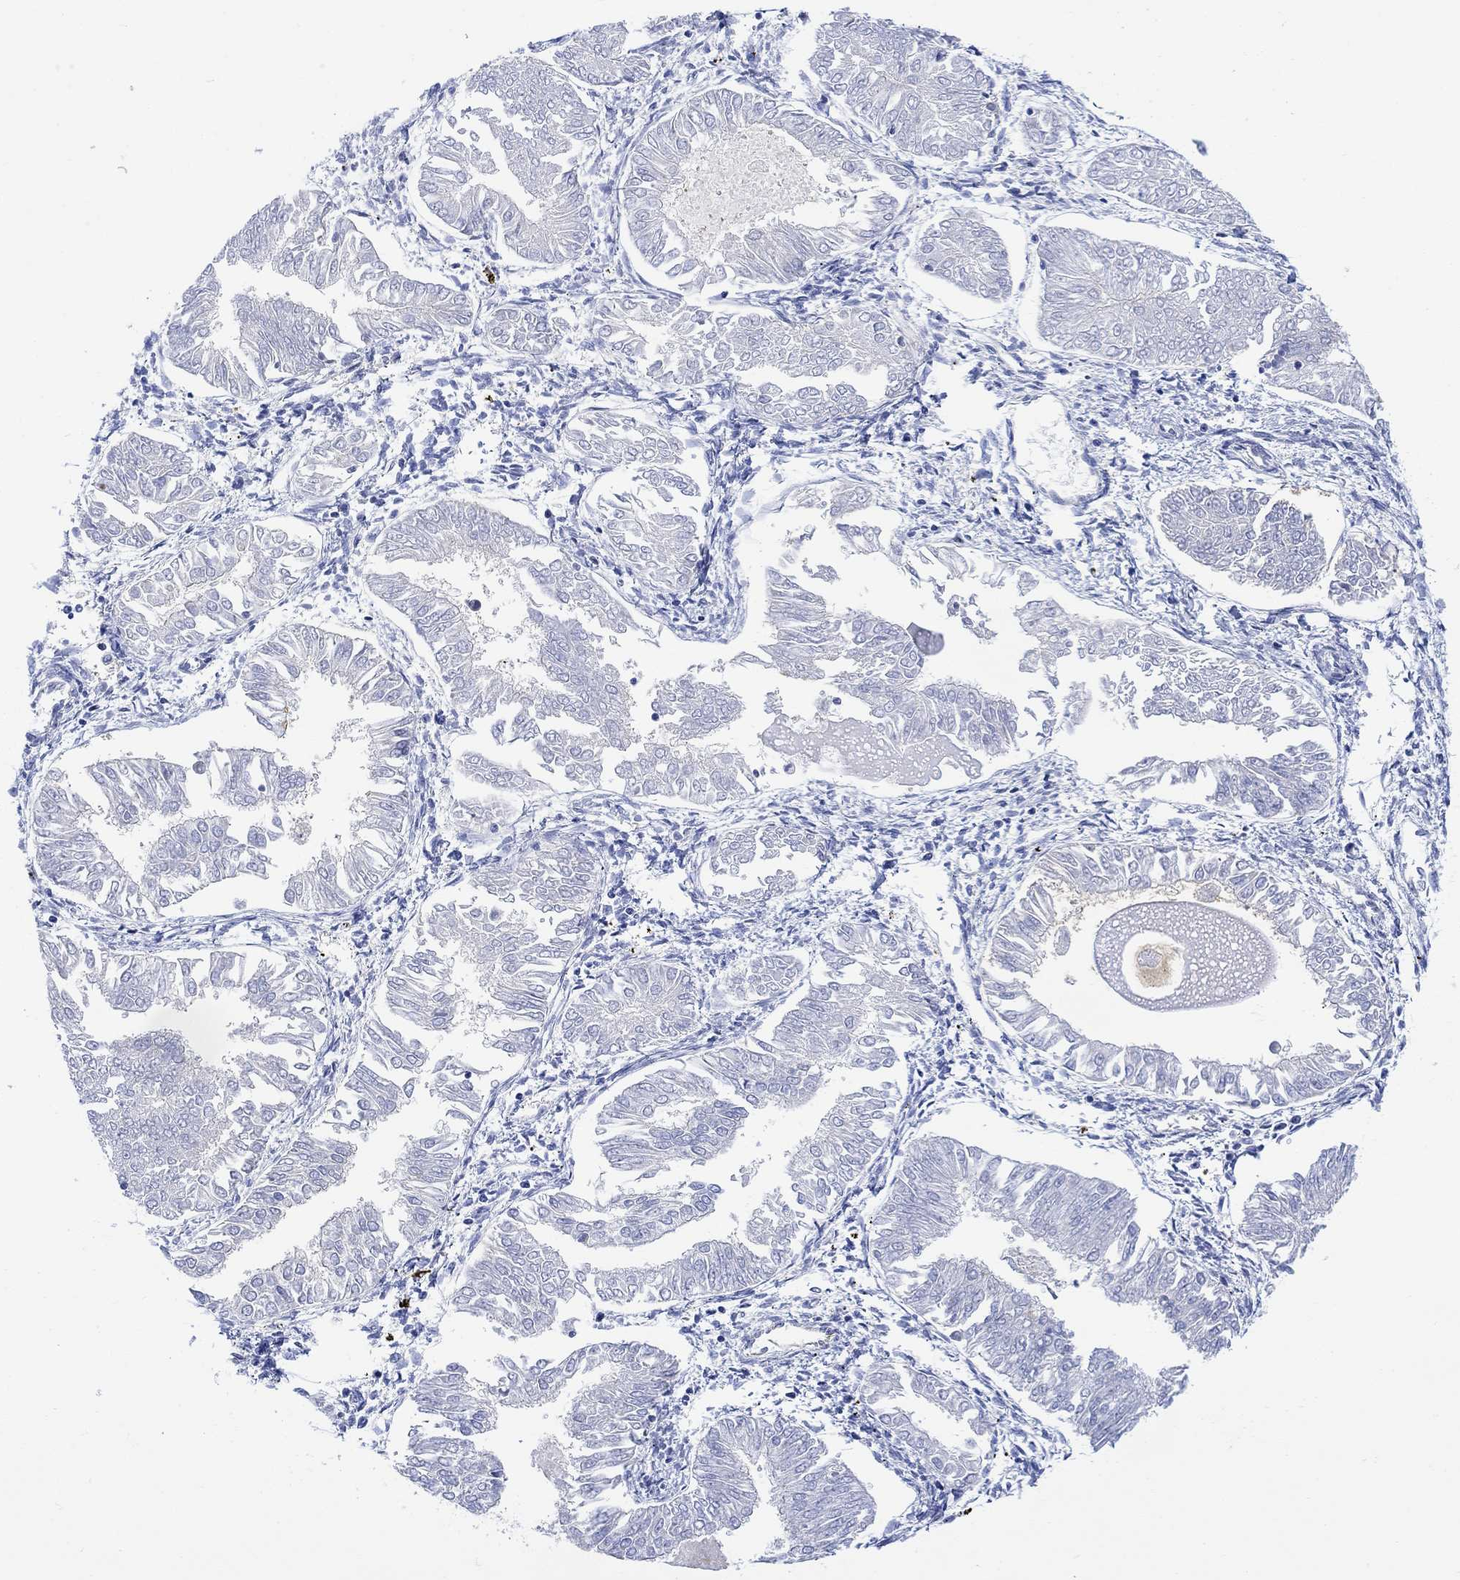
{"staining": {"intensity": "negative", "quantity": "none", "location": "none"}, "tissue": "endometrial cancer", "cell_type": "Tumor cells", "image_type": "cancer", "snomed": [{"axis": "morphology", "description": "Adenocarcinoma, NOS"}, {"axis": "topography", "description": "Endometrium"}], "caption": "Image shows no significant protein expression in tumor cells of endometrial adenocarcinoma. (Stains: DAB (3,3'-diaminobenzidine) immunohistochemistry (IHC) with hematoxylin counter stain, Microscopy: brightfield microscopy at high magnification).", "gene": "ARSK", "patient": {"sex": "female", "age": 53}}